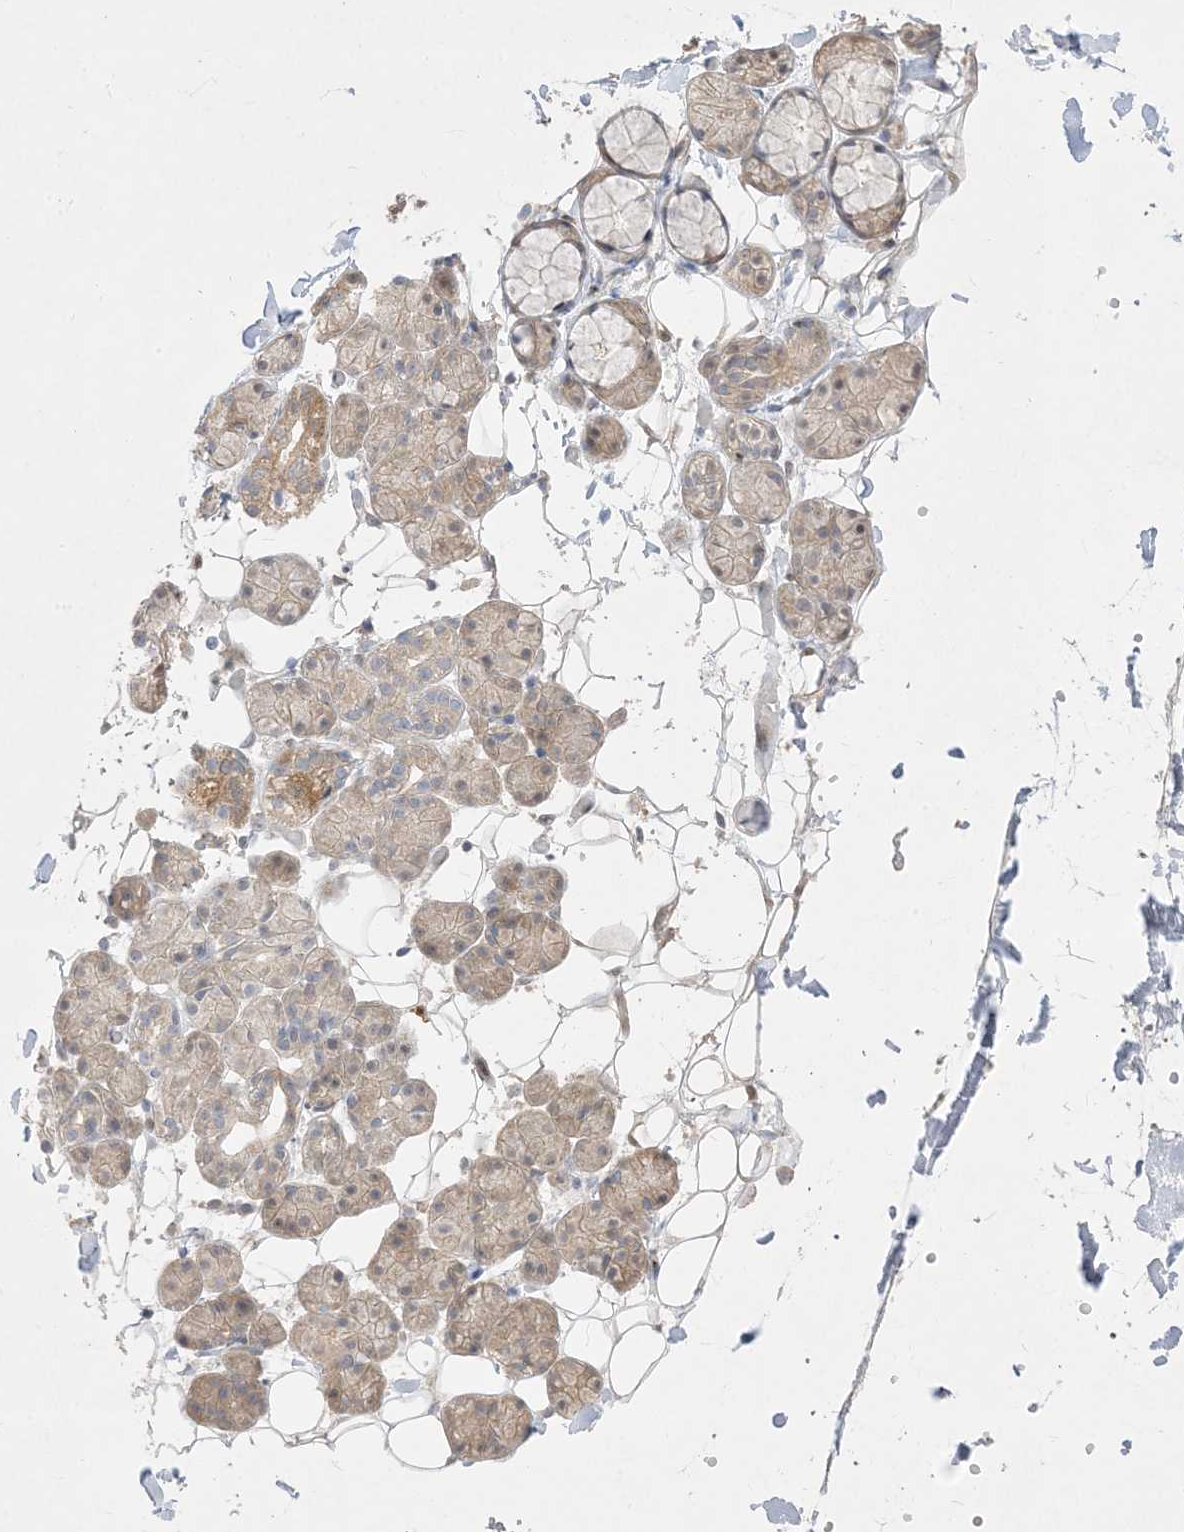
{"staining": {"intensity": "strong", "quantity": "<25%", "location": "cytoplasmic/membranous,nuclear"}, "tissue": "salivary gland", "cell_type": "Glandular cells", "image_type": "normal", "snomed": [{"axis": "morphology", "description": "Normal tissue, NOS"}, {"axis": "topography", "description": "Salivary gland"}], "caption": "High-power microscopy captured an immunohistochemistry image of unremarkable salivary gland, revealing strong cytoplasmic/membranous,nuclear expression in about <25% of glandular cells.", "gene": "BHLHE40", "patient": {"sex": "male", "age": 63}}